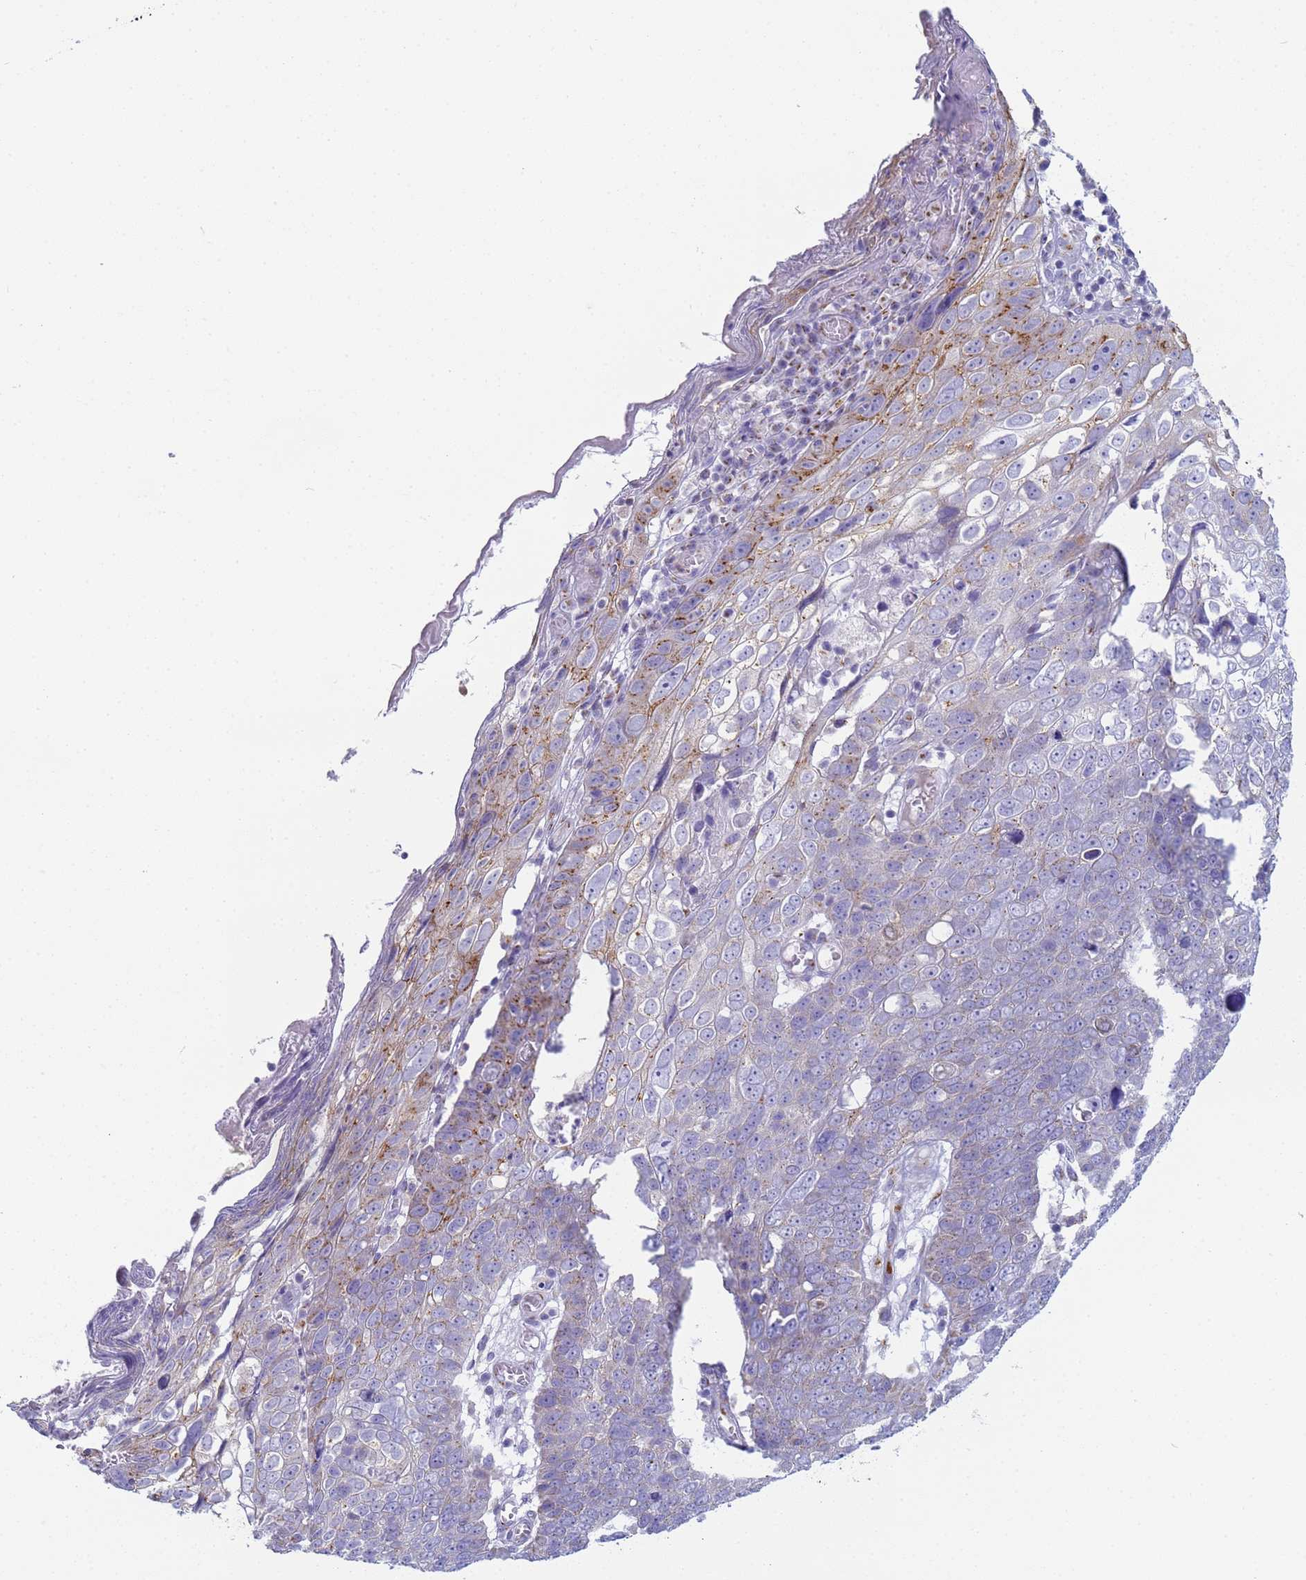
{"staining": {"intensity": "moderate", "quantity": "<25%", "location": "cytoplasmic/membranous"}, "tissue": "skin cancer", "cell_type": "Tumor cells", "image_type": "cancer", "snomed": [{"axis": "morphology", "description": "Squamous cell carcinoma, NOS"}, {"axis": "topography", "description": "Skin"}], "caption": "Squamous cell carcinoma (skin) stained with a protein marker exhibits moderate staining in tumor cells.", "gene": "CR1", "patient": {"sex": "male", "age": 71}}